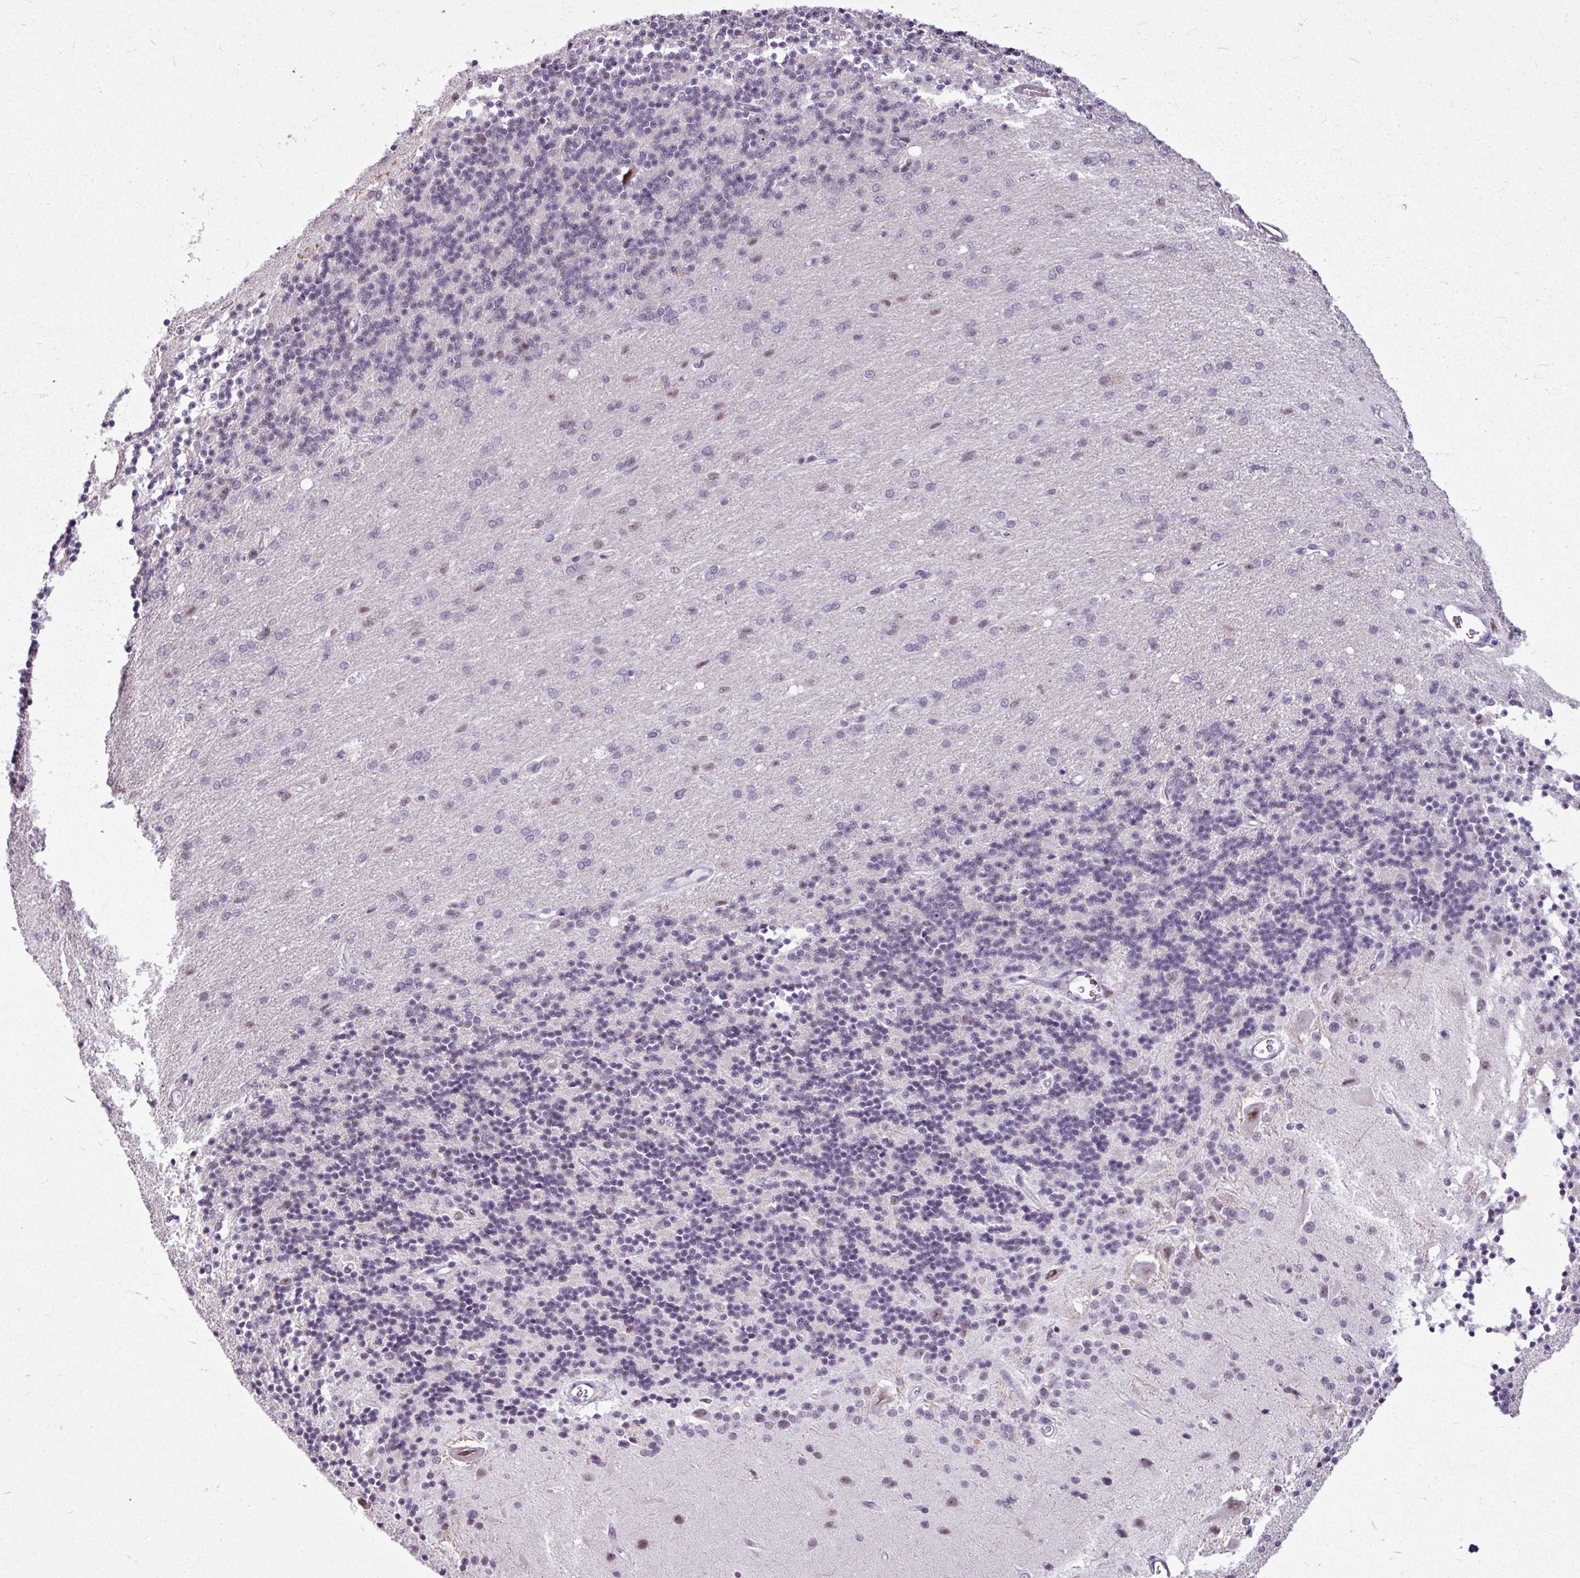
{"staining": {"intensity": "negative", "quantity": "none", "location": "none"}, "tissue": "cerebellum", "cell_type": "Cells in granular layer", "image_type": "normal", "snomed": [{"axis": "morphology", "description": "Normal tissue, NOS"}, {"axis": "topography", "description": "Cerebellum"}], "caption": "Cells in granular layer show no significant protein positivity in normal cerebellum. (Stains: DAB (3,3'-diaminobenzidine) immunohistochemistry with hematoxylin counter stain, Microscopy: brightfield microscopy at high magnification).", "gene": "UTP18", "patient": {"sex": "female", "age": 29}}